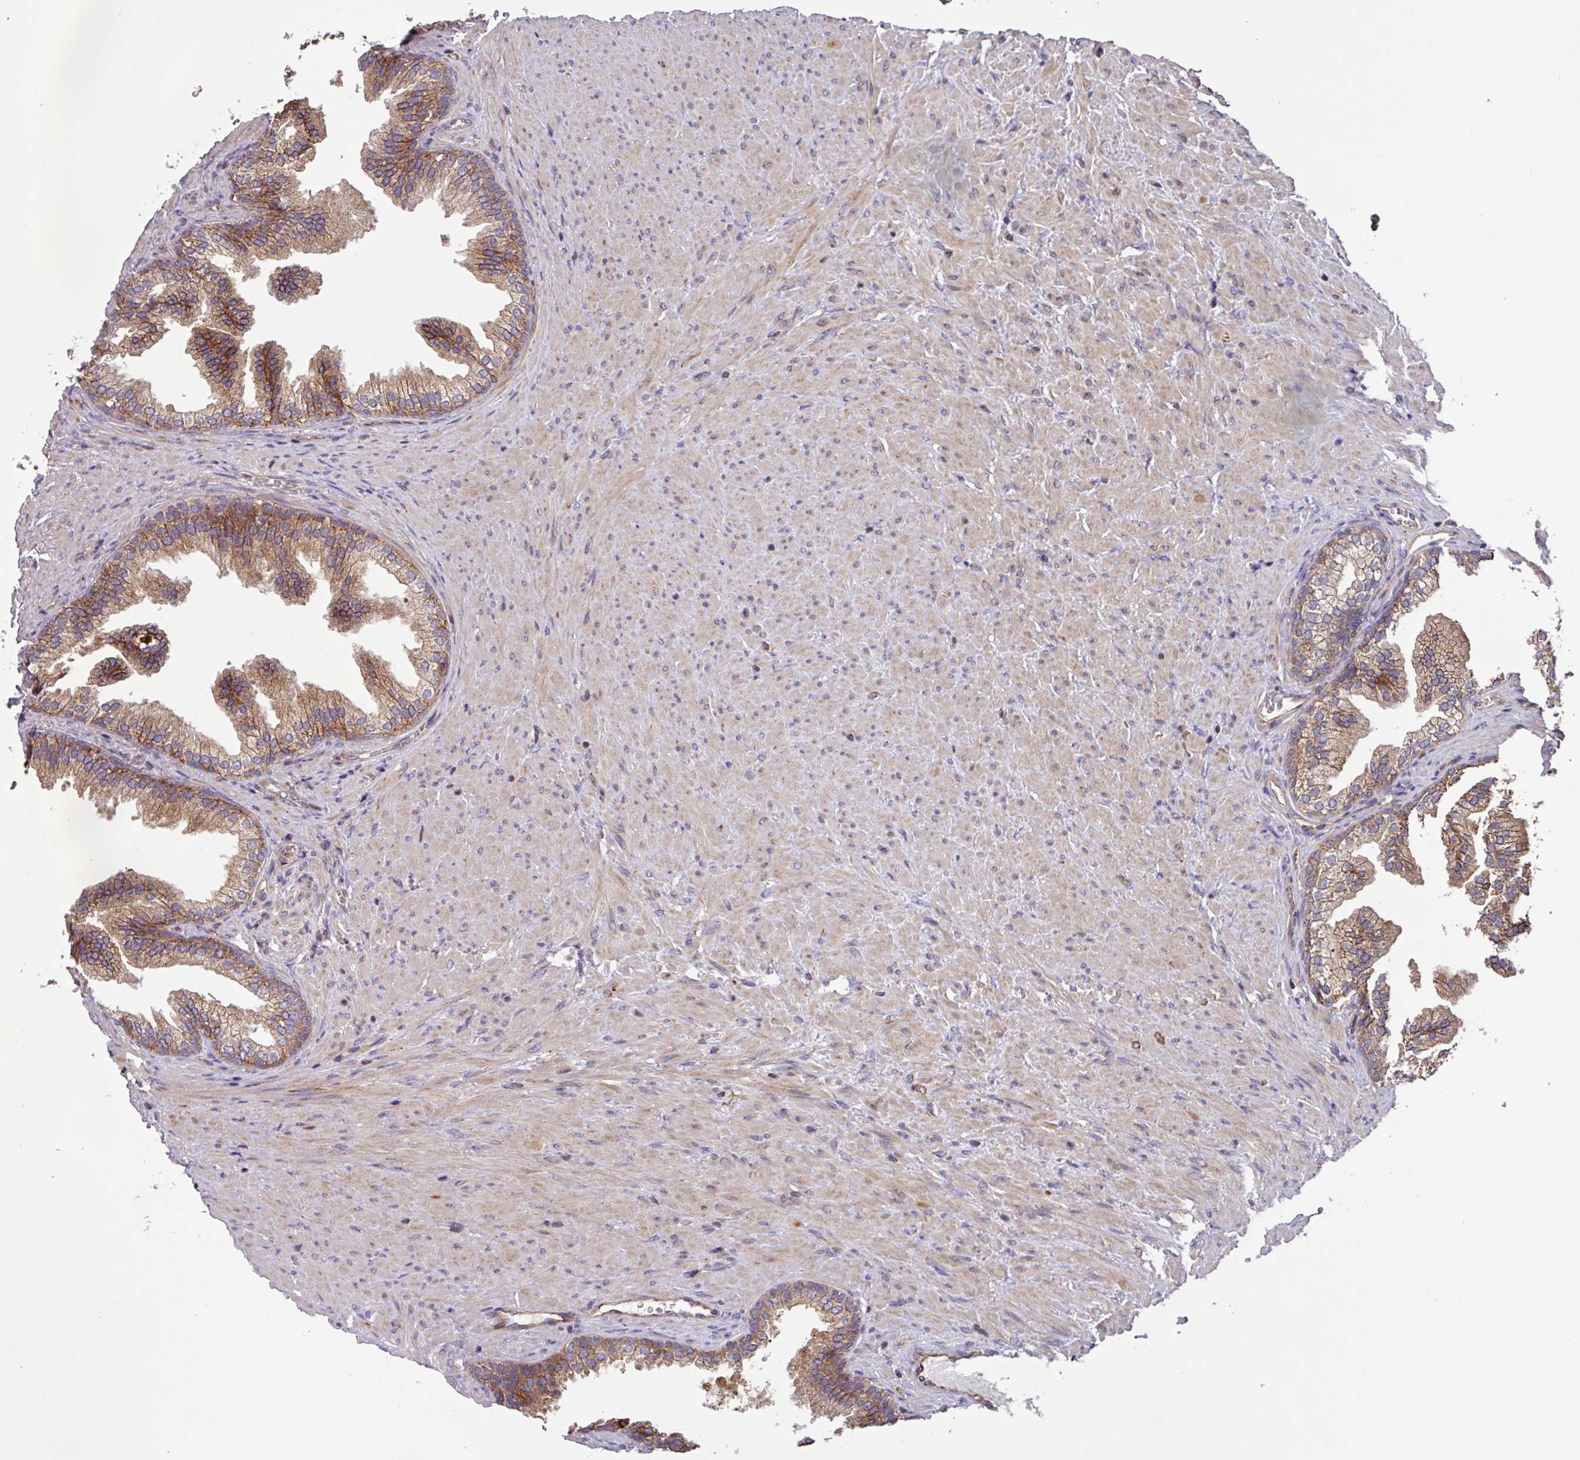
{"staining": {"intensity": "moderate", "quantity": ">75%", "location": "cytoplasmic/membranous"}, "tissue": "prostate", "cell_type": "Glandular cells", "image_type": "normal", "snomed": [{"axis": "morphology", "description": "Normal tissue, NOS"}, {"axis": "topography", "description": "Prostate"}], "caption": "Glandular cells display moderate cytoplasmic/membranous staining in approximately >75% of cells in benign prostate. (DAB IHC, brown staining for protein, blue staining for nuclei).", "gene": "PLEKHD1", "patient": {"sex": "male", "age": 76}}